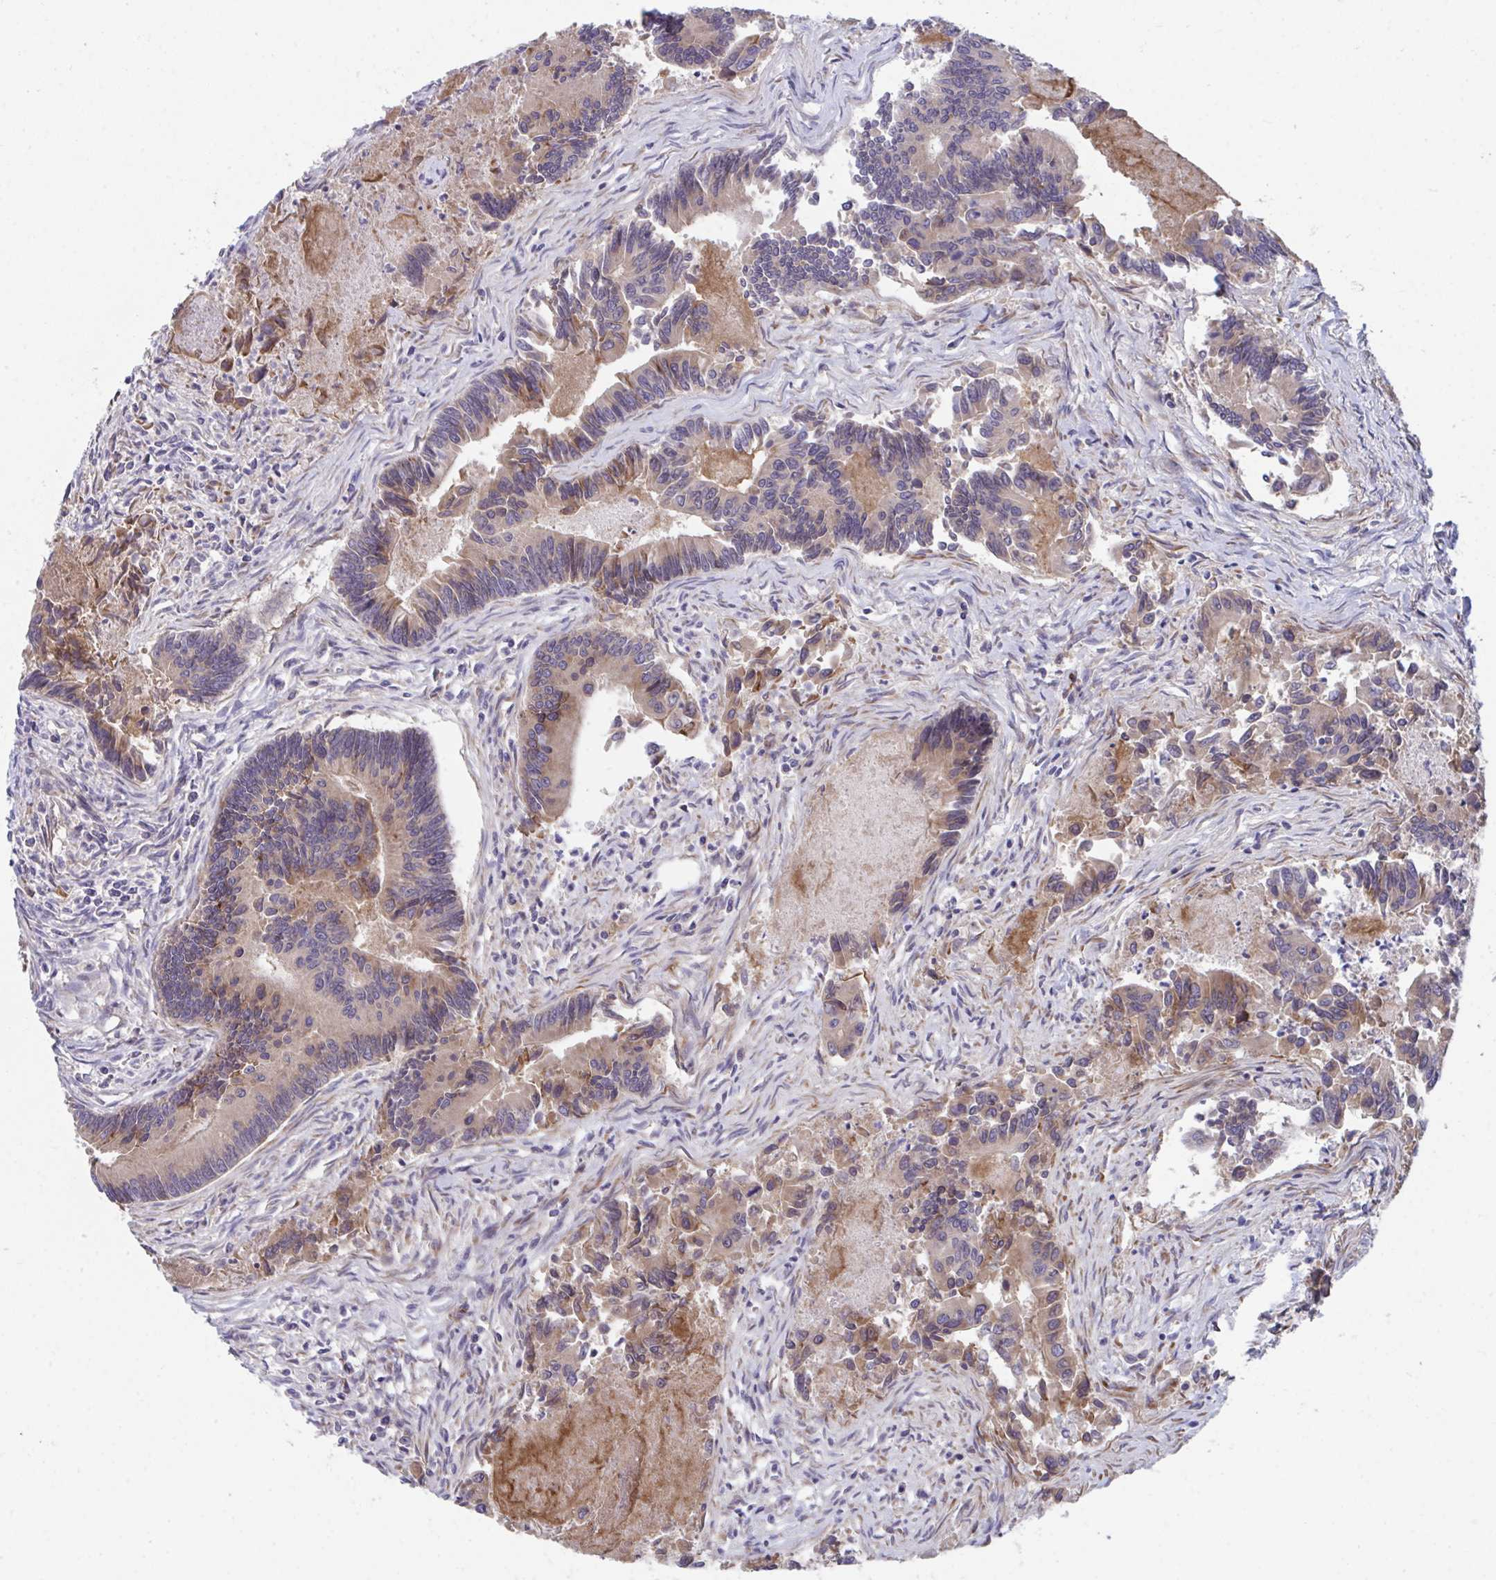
{"staining": {"intensity": "moderate", "quantity": ">75%", "location": "cytoplasmic/membranous"}, "tissue": "colorectal cancer", "cell_type": "Tumor cells", "image_type": "cancer", "snomed": [{"axis": "morphology", "description": "Adenocarcinoma, NOS"}, {"axis": "topography", "description": "Colon"}], "caption": "IHC (DAB) staining of adenocarcinoma (colorectal) exhibits moderate cytoplasmic/membranous protein positivity in approximately >75% of tumor cells.", "gene": "SUSD4", "patient": {"sex": "female", "age": 67}}